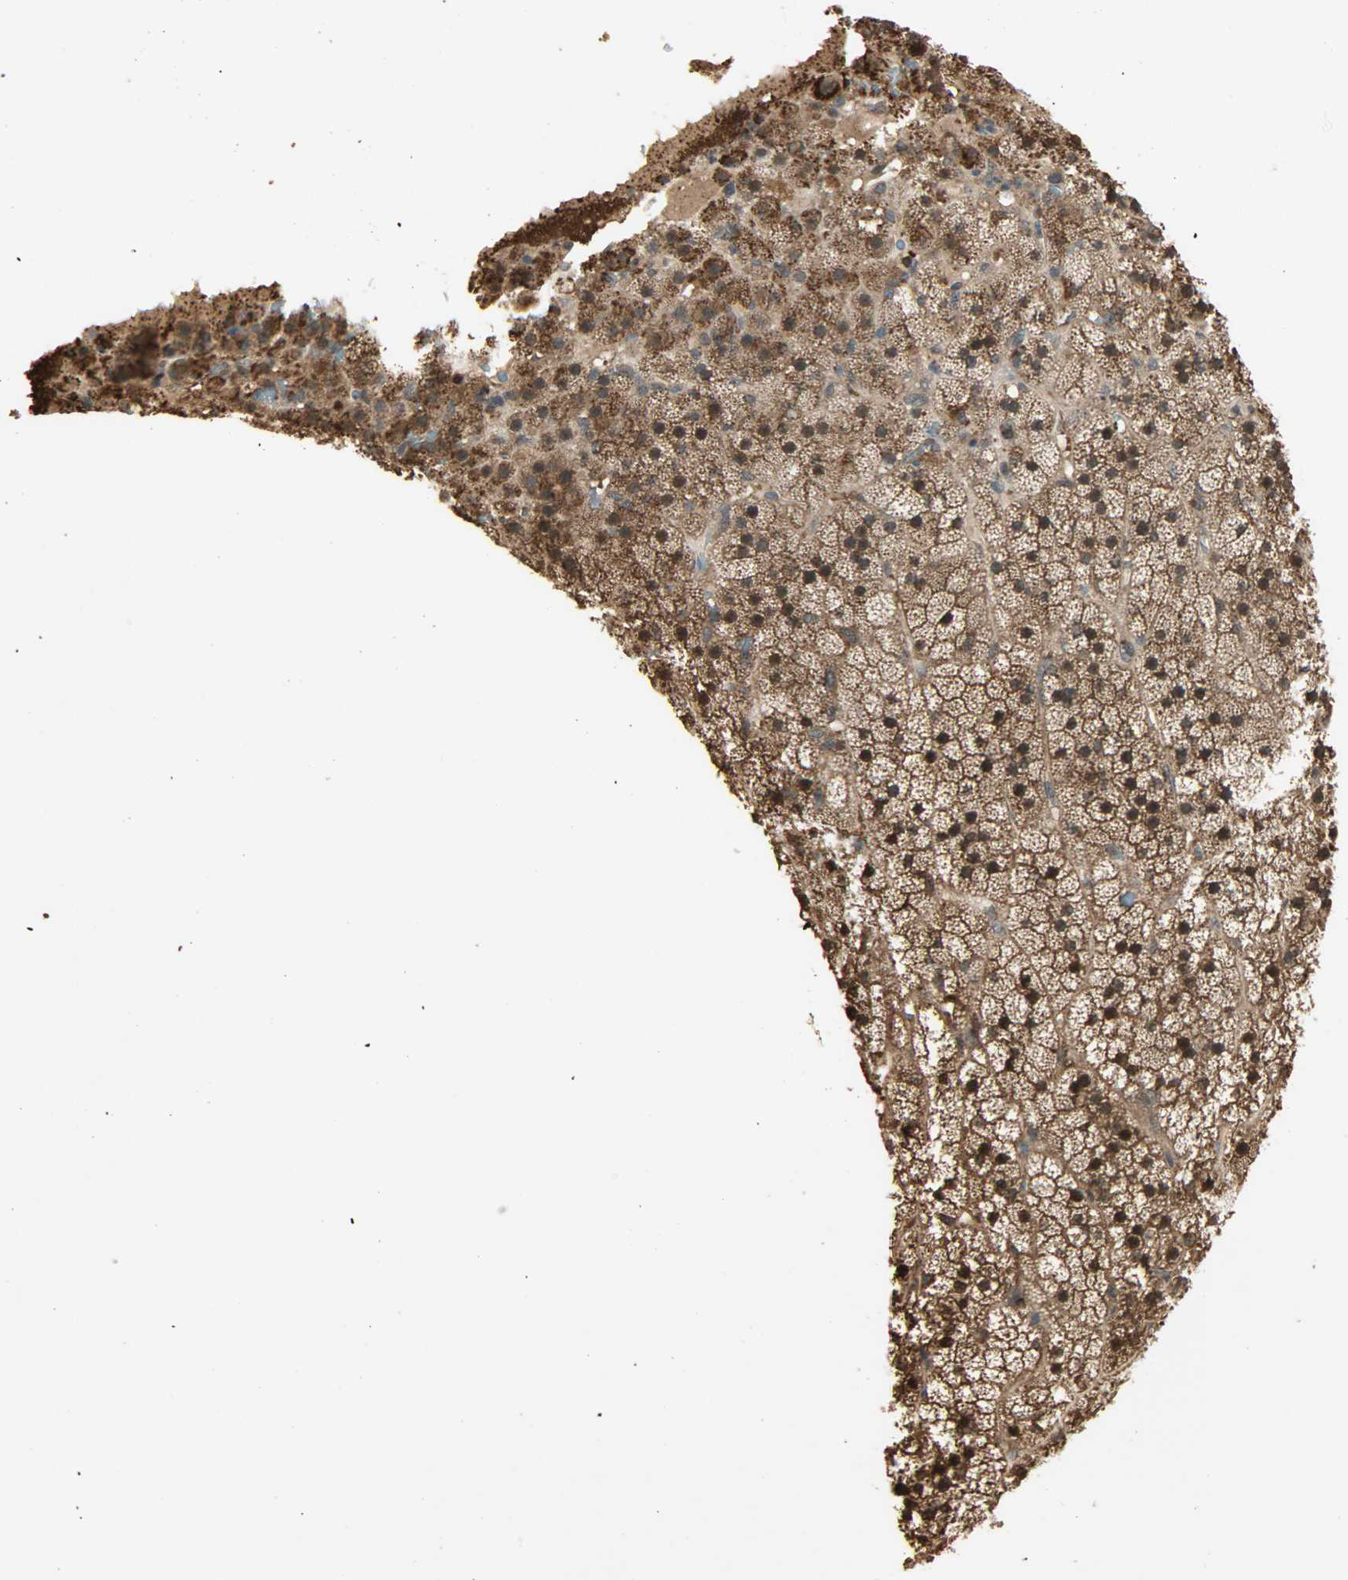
{"staining": {"intensity": "strong", "quantity": ">75%", "location": "cytoplasmic/membranous,nuclear"}, "tissue": "adrenal gland", "cell_type": "Glandular cells", "image_type": "normal", "snomed": [{"axis": "morphology", "description": "Normal tissue, NOS"}, {"axis": "topography", "description": "Adrenal gland"}], "caption": "IHC micrograph of normal adrenal gland stained for a protein (brown), which shows high levels of strong cytoplasmic/membranous,nuclear staining in approximately >75% of glandular cells.", "gene": "YWHAZ", "patient": {"sex": "male", "age": 35}}